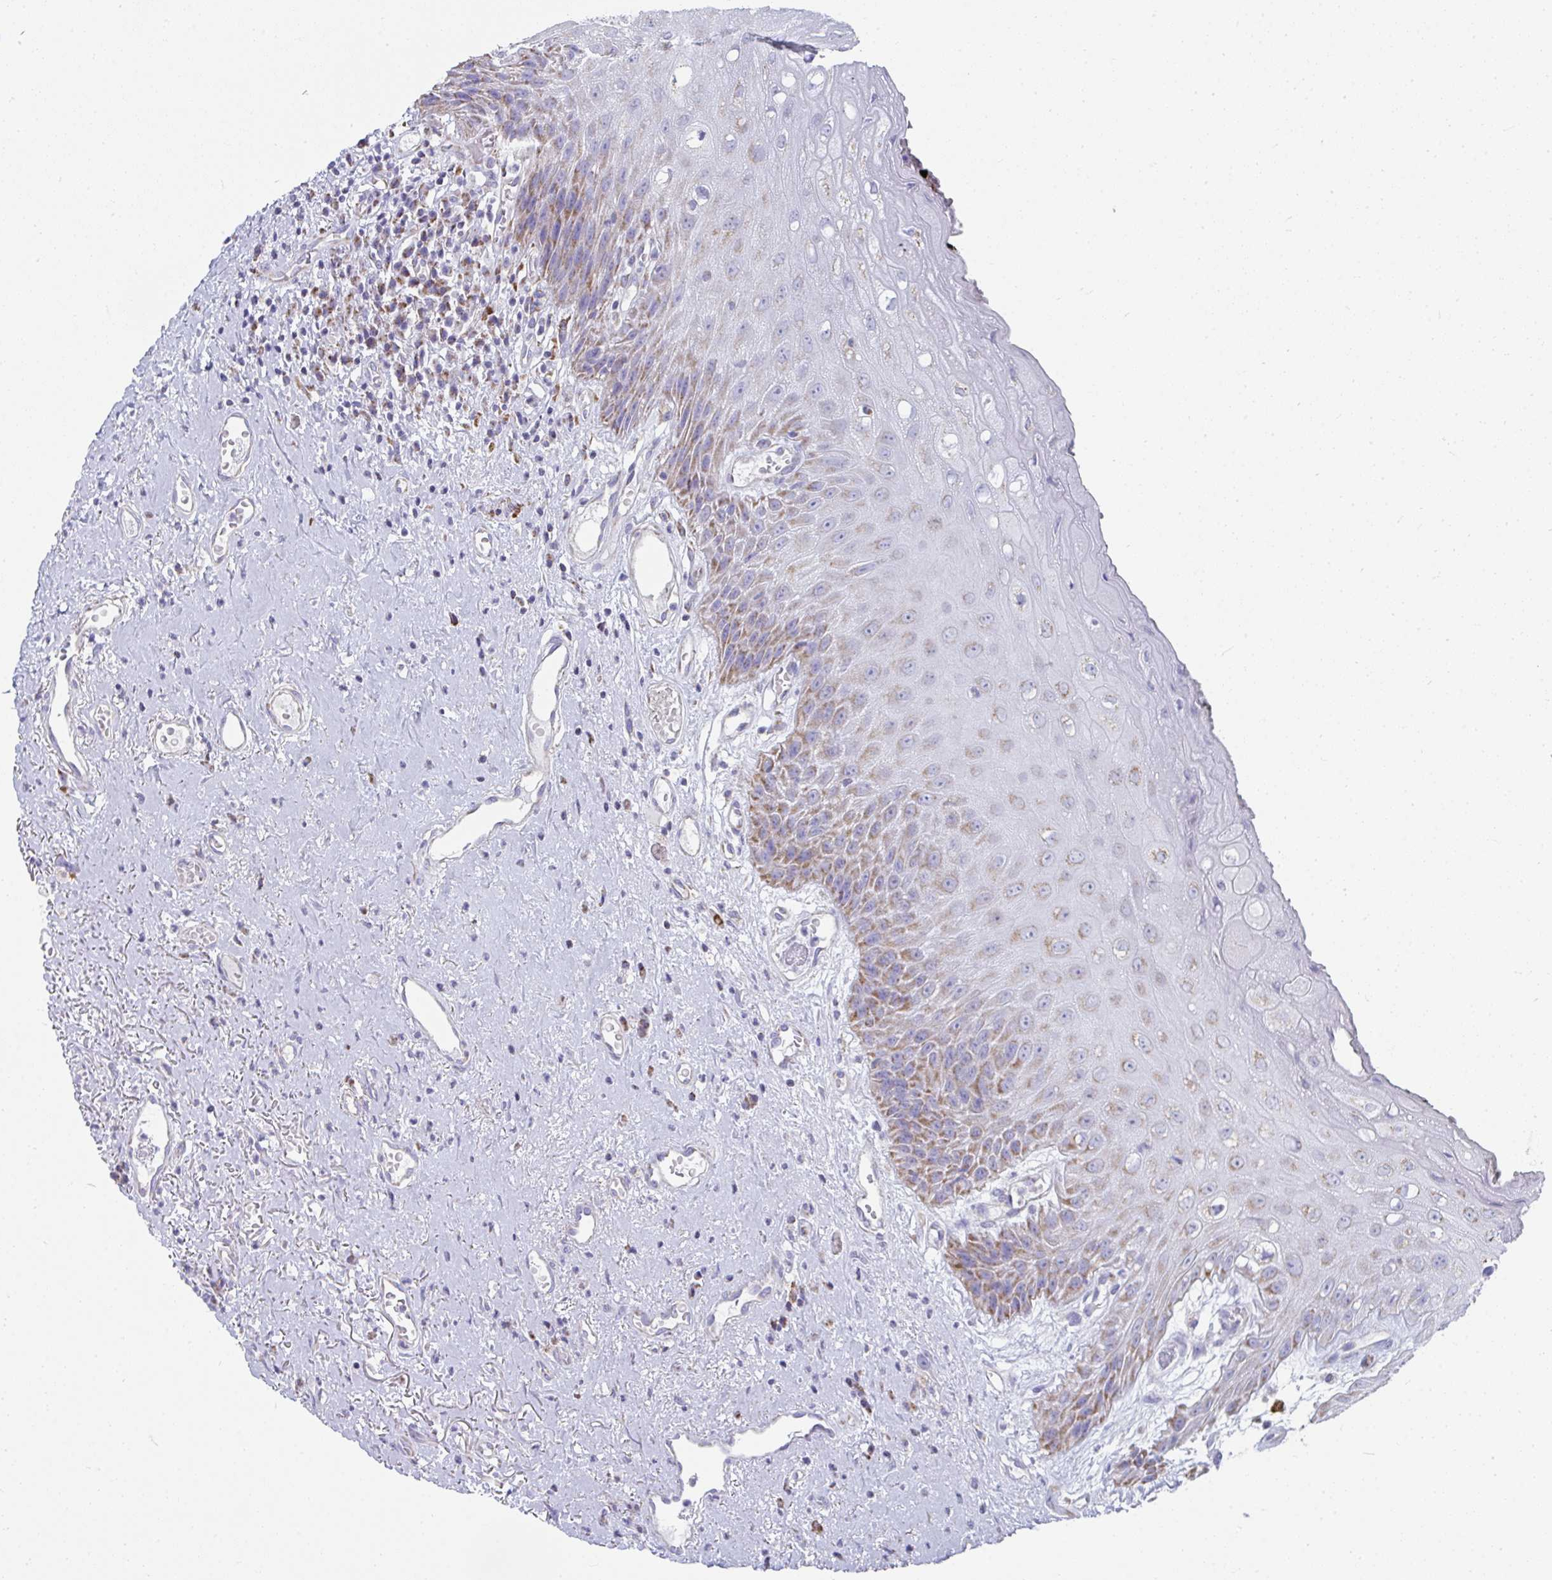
{"staining": {"intensity": "moderate", "quantity": "<25%", "location": "cytoplasmic/membranous"}, "tissue": "oral mucosa", "cell_type": "Squamous epithelial cells", "image_type": "normal", "snomed": [{"axis": "morphology", "description": "Normal tissue, NOS"}, {"axis": "morphology", "description": "Squamous cell carcinoma, NOS"}, {"axis": "topography", "description": "Oral tissue"}, {"axis": "topography", "description": "Peripheral nerve tissue"}, {"axis": "topography", "description": "Head-Neck"}], "caption": "A brown stain labels moderate cytoplasmic/membranous positivity of a protein in squamous epithelial cells of unremarkable oral mucosa.", "gene": "SLC6A1", "patient": {"sex": "female", "age": 59}}